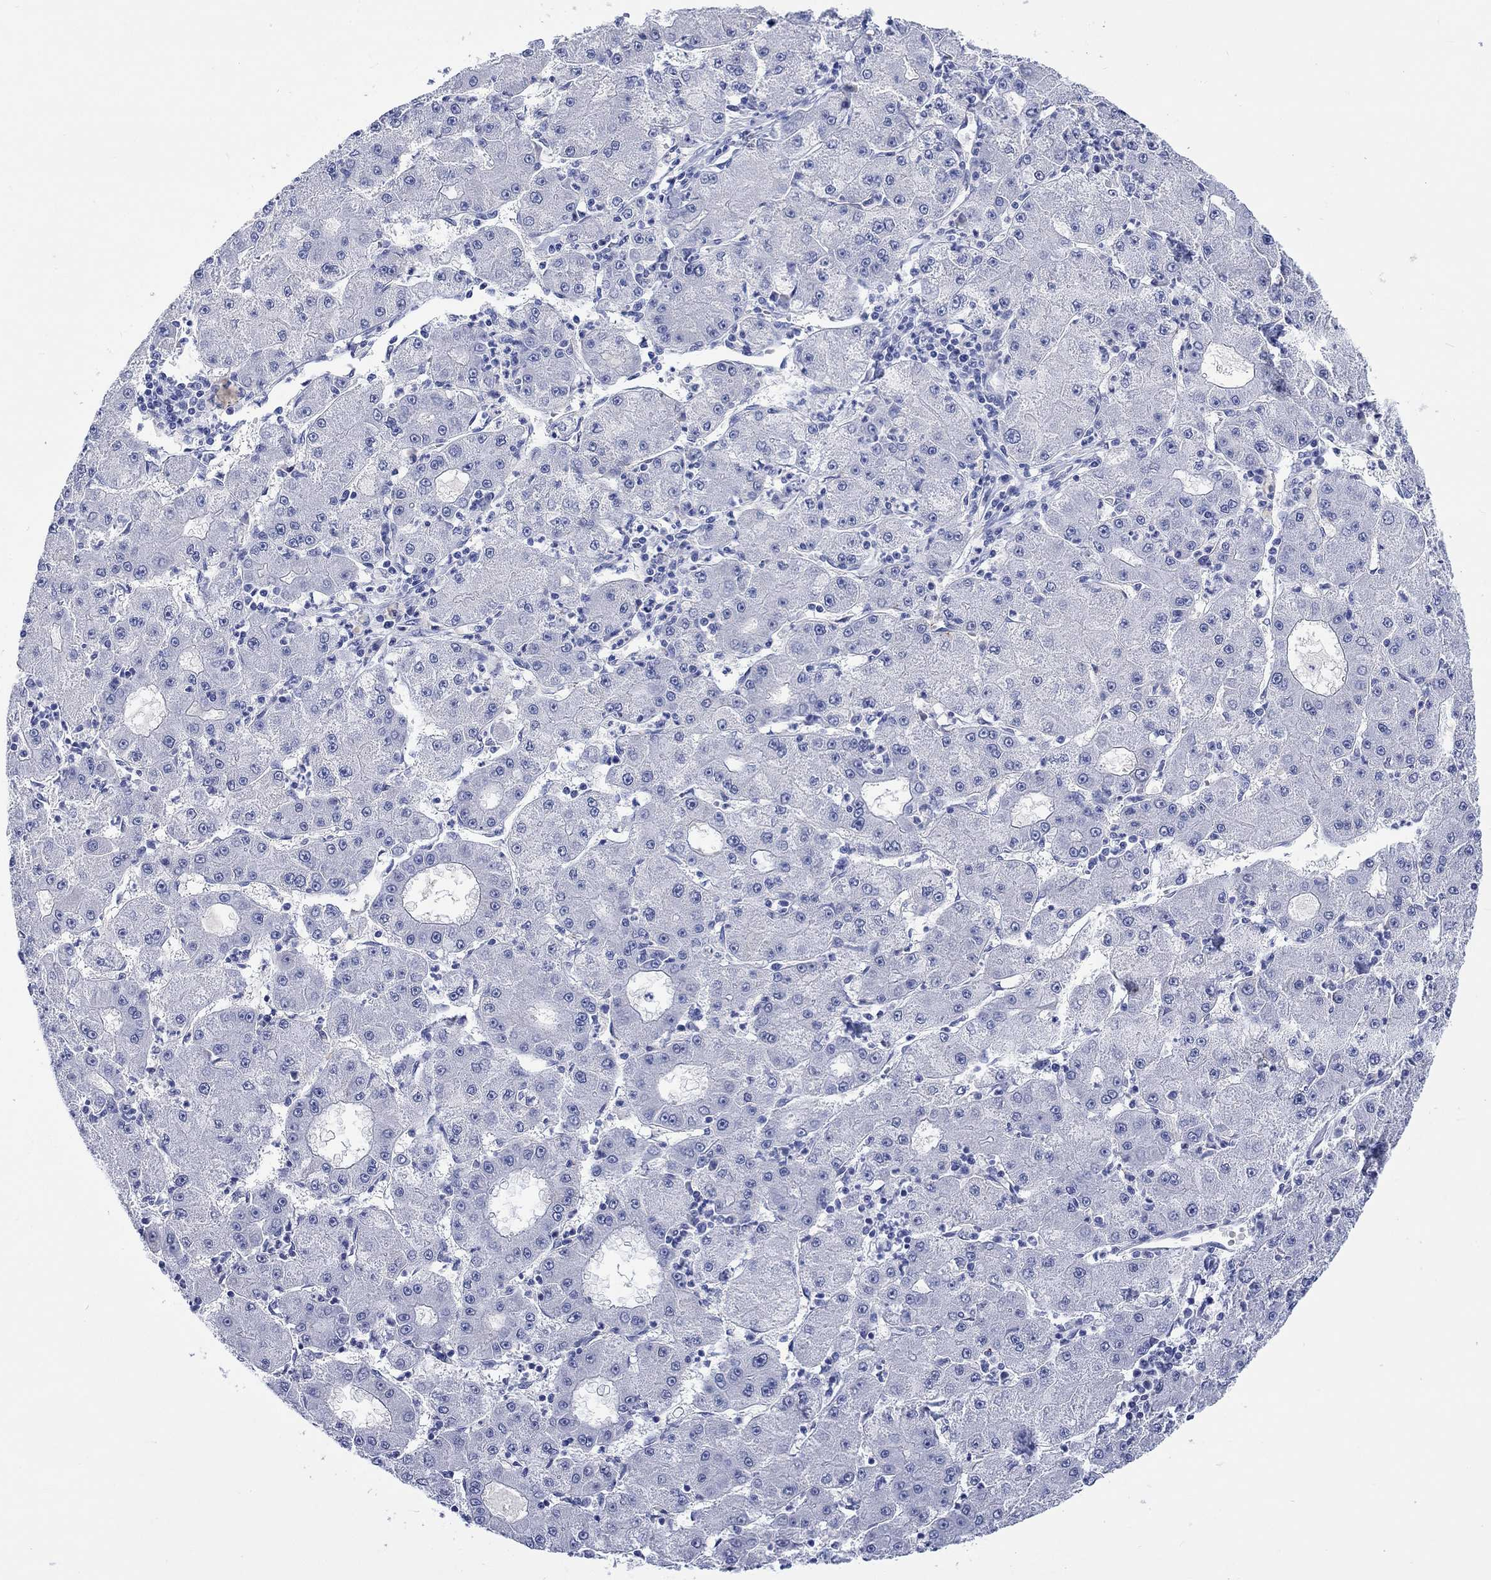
{"staining": {"intensity": "negative", "quantity": "none", "location": "none"}, "tissue": "liver cancer", "cell_type": "Tumor cells", "image_type": "cancer", "snomed": [{"axis": "morphology", "description": "Carcinoma, Hepatocellular, NOS"}, {"axis": "topography", "description": "Liver"}], "caption": "This is an immunohistochemistry image of human liver cancer. There is no positivity in tumor cells.", "gene": "CACNG3", "patient": {"sex": "male", "age": 73}}